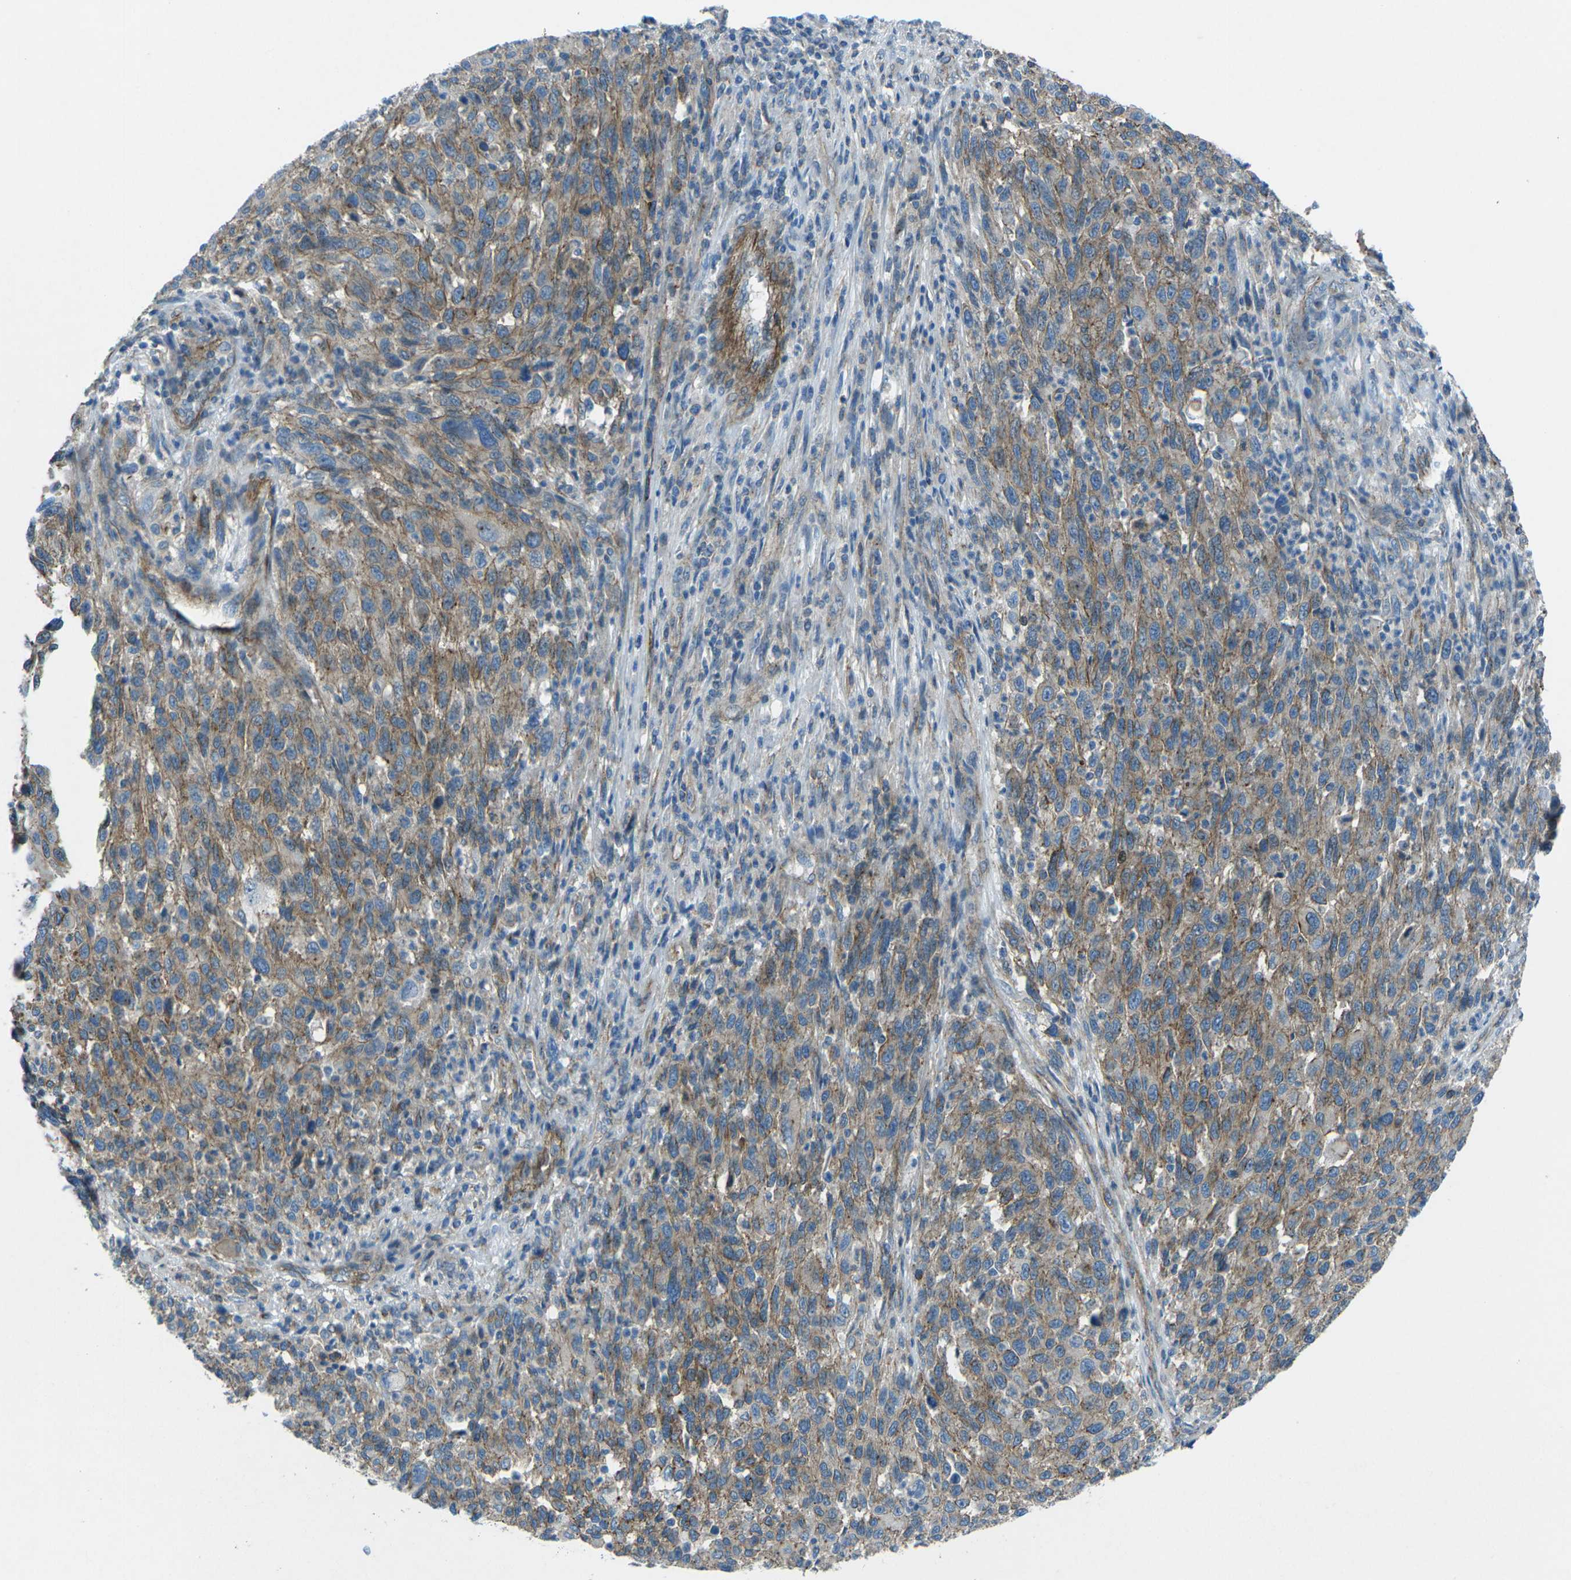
{"staining": {"intensity": "weak", "quantity": "25%-75%", "location": "cytoplasmic/membranous"}, "tissue": "melanoma", "cell_type": "Tumor cells", "image_type": "cancer", "snomed": [{"axis": "morphology", "description": "Malignant melanoma, Metastatic site"}, {"axis": "topography", "description": "Lymph node"}], "caption": "Melanoma stained with a protein marker displays weak staining in tumor cells.", "gene": "UTRN", "patient": {"sex": "male", "age": 61}}